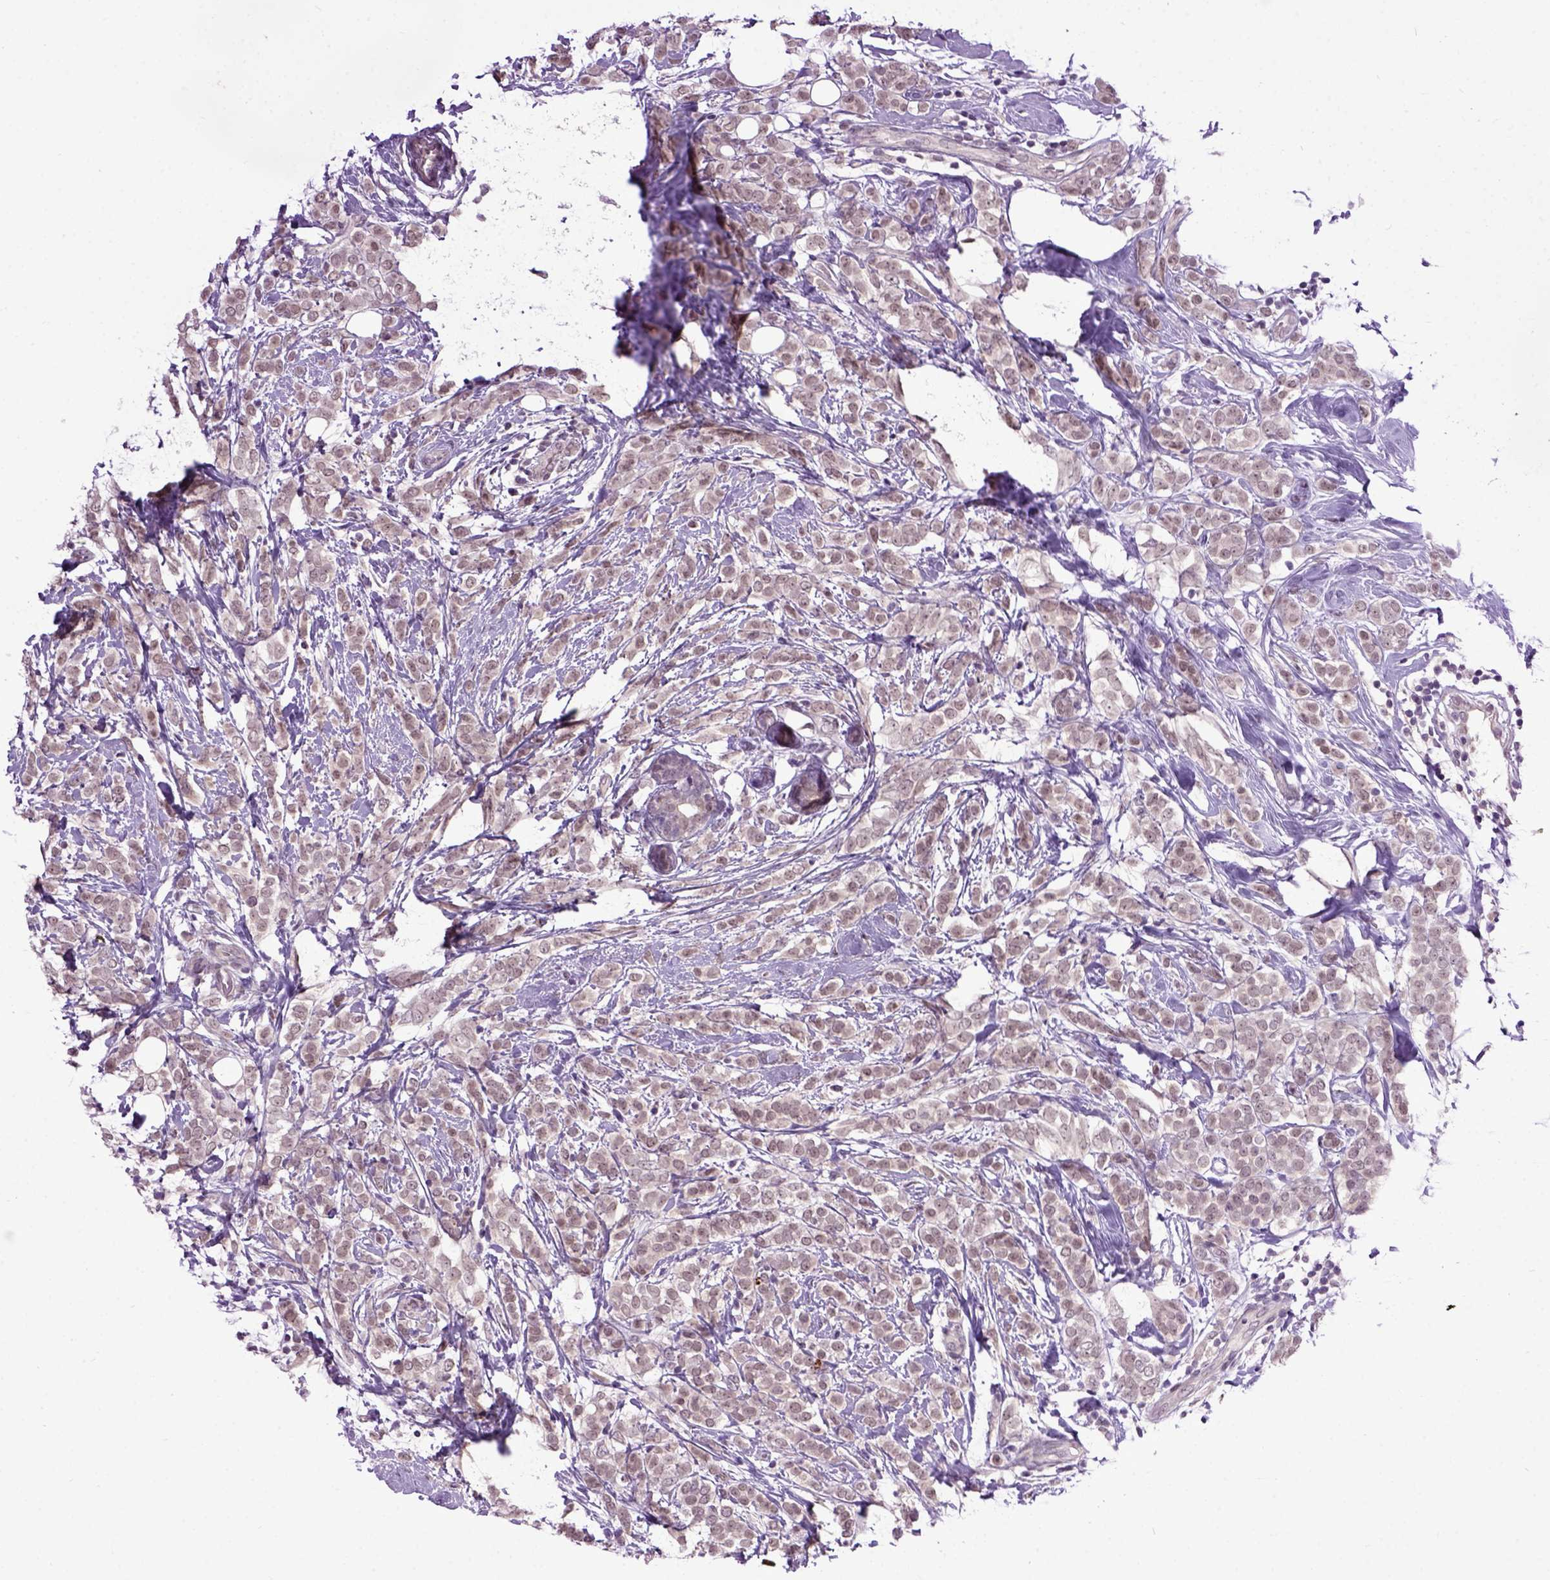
{"staining": {"intensity": "weak", "quantity": ">75%", "location": "cytoplasmic/membranous,nuclear"}, "tissue": "breast cancer", "cell_type": "Tumor cells", "image_type": "cancer", "snomed": [{"axis": "morphology", "description": "Lobular carcinoma"}, {"axis": "topography", "description": "Breast"}], "caption": "Approximately >75% of tumor cells in breast cancer (lobular carcinoma) show weak cytoplasmic/membranous and nuclear protein expression as visualized by brown immunohistochemical staining.", "gene": "RAB43", "patient": {"sex": "female", "age": 49}}